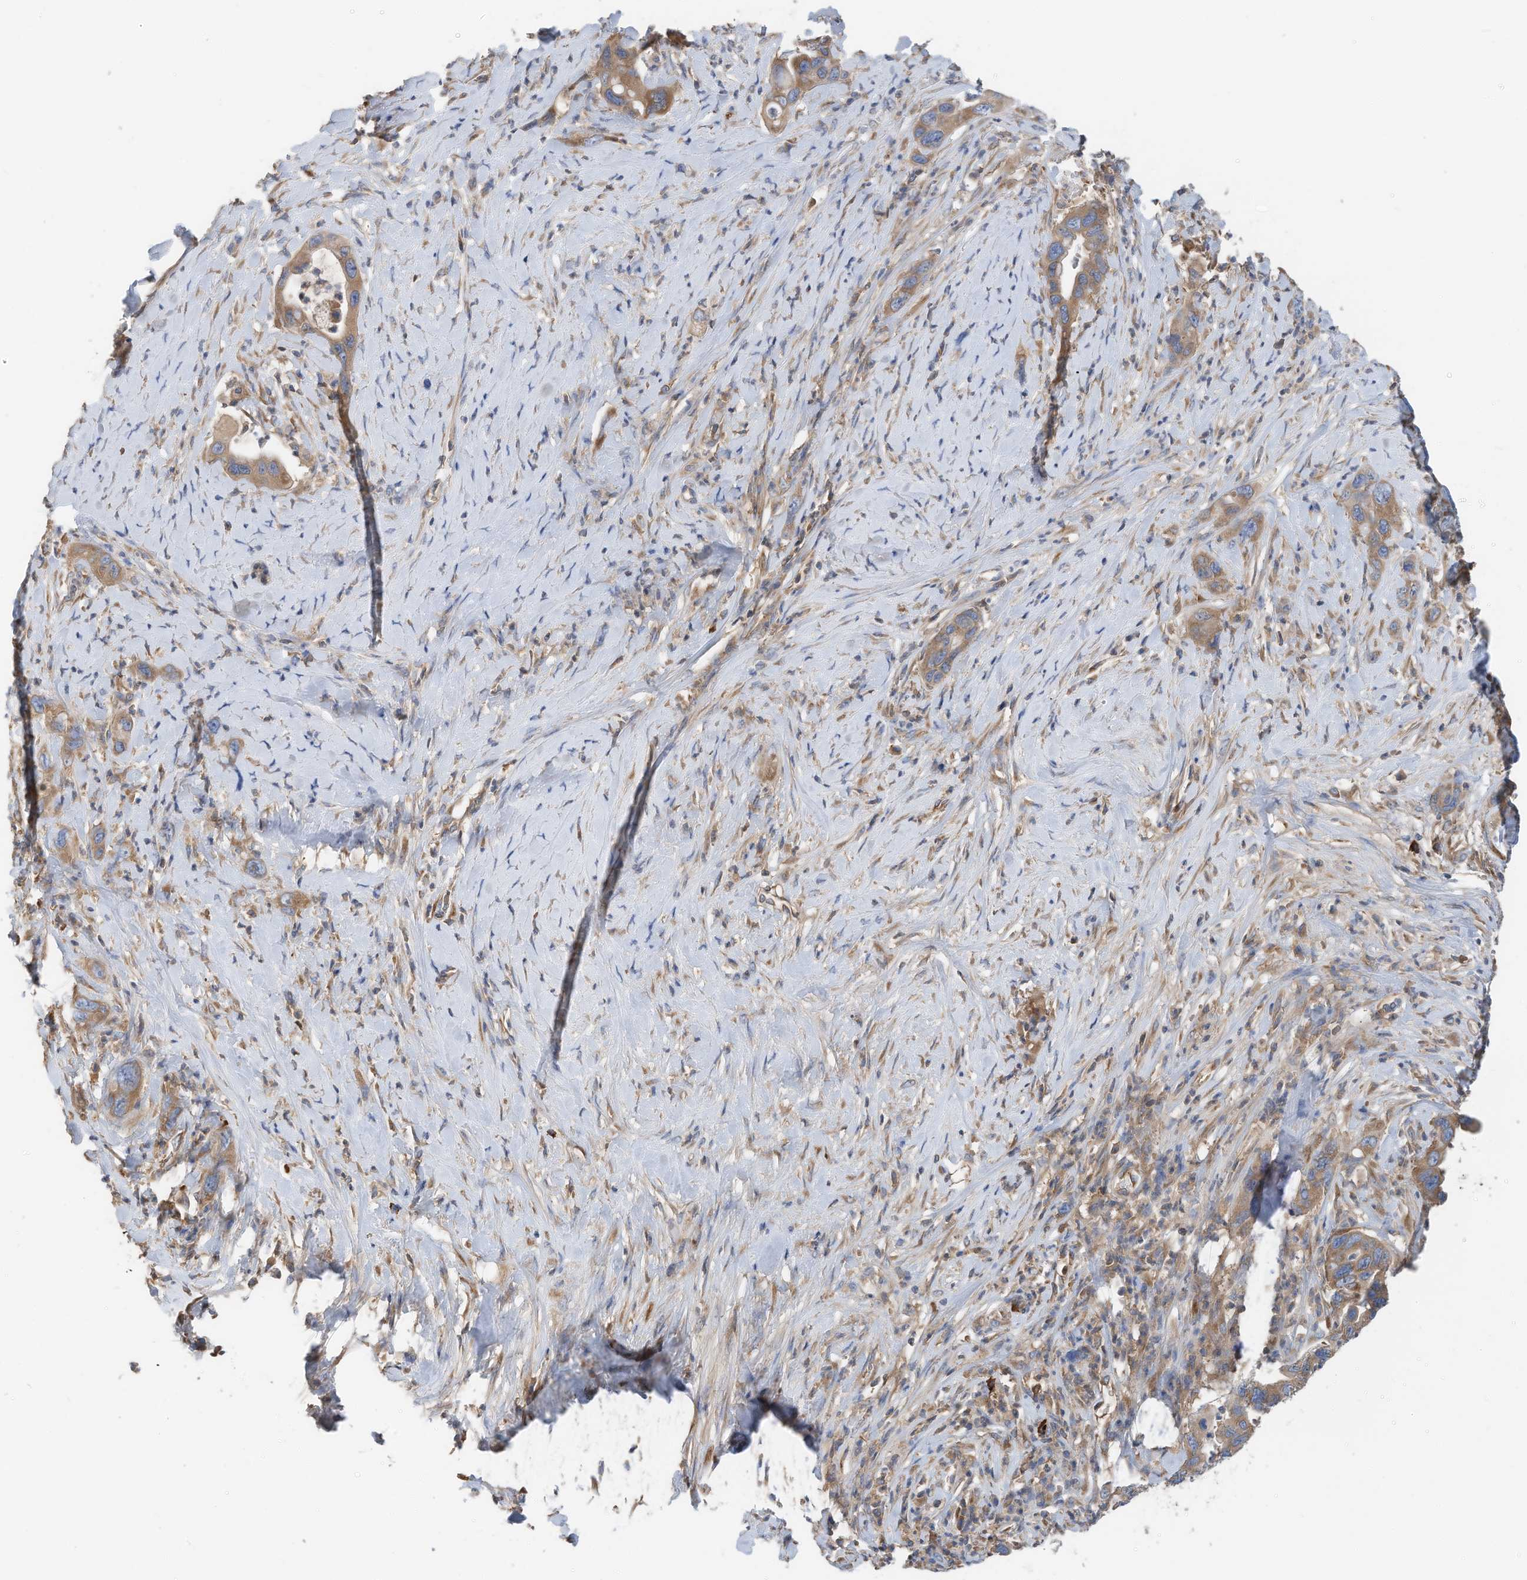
{"staining": {"intensity": "moderate", "quantity": ">75%", "location": "cytoplasmic/membranous"}, "tissue": "pancreatic cancer", "cell_type": "Tumor cells", "image_type": "cancer", "snomed": [{"axis": "morphology", "description": "Adenocarcinoma, NOS"}, {"axis": "topography", "description": "Pancreas"}], "caption": "IHC image of neoplastic tissue: human adenocarcinoma (pancreatic) stained using immunohistochemistry shows medium levels of moderate protein expression localized specifically in the cytoplasmic/membranous of tumor cells, appearing as a cytoplasmic/membranous brown color.", "gene": "SLC5A11", "patient": {"sex": "female", "age": 71}}